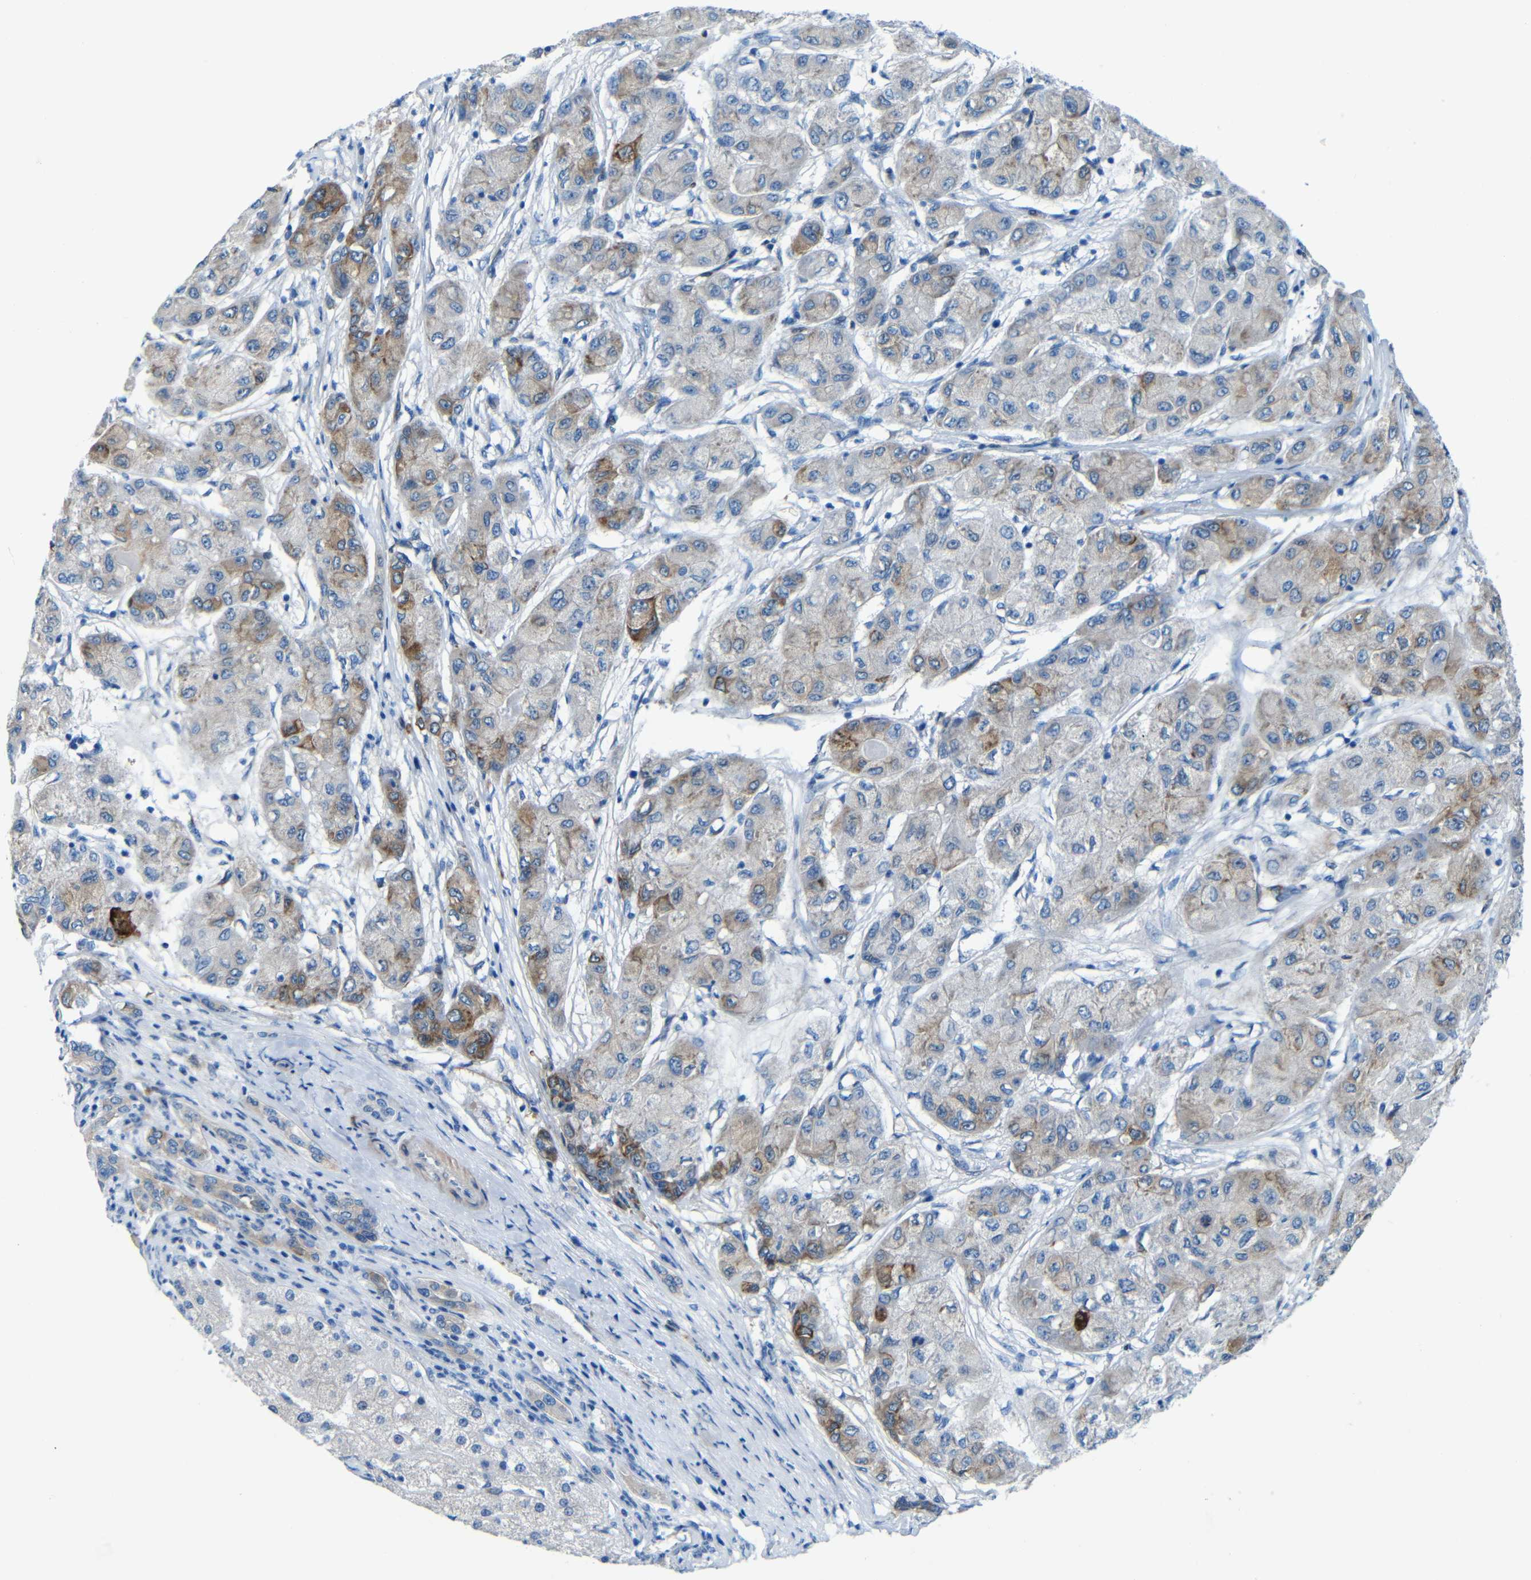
{"staining": {"intensity": "moderate", "quantity": "<25%", "location": "cytoplasmic/membranous"}, "tissue": "liver cancer", "cell_type": "Tumor cells", "image_type": "cancer", "snomed": [{"axis": "morphology", "description": "Carcinoma, Hepatocellular, NOS"}, {"axis": "topography", "description": "Liver"}], "caption": "Protein expression analysis of human liver cancer reveals moderate cytoplasmic/membranous positivity in about <25% of tumor cells.", "gene": "MAP2", "patient": {"sex": "male", "age": 80}}